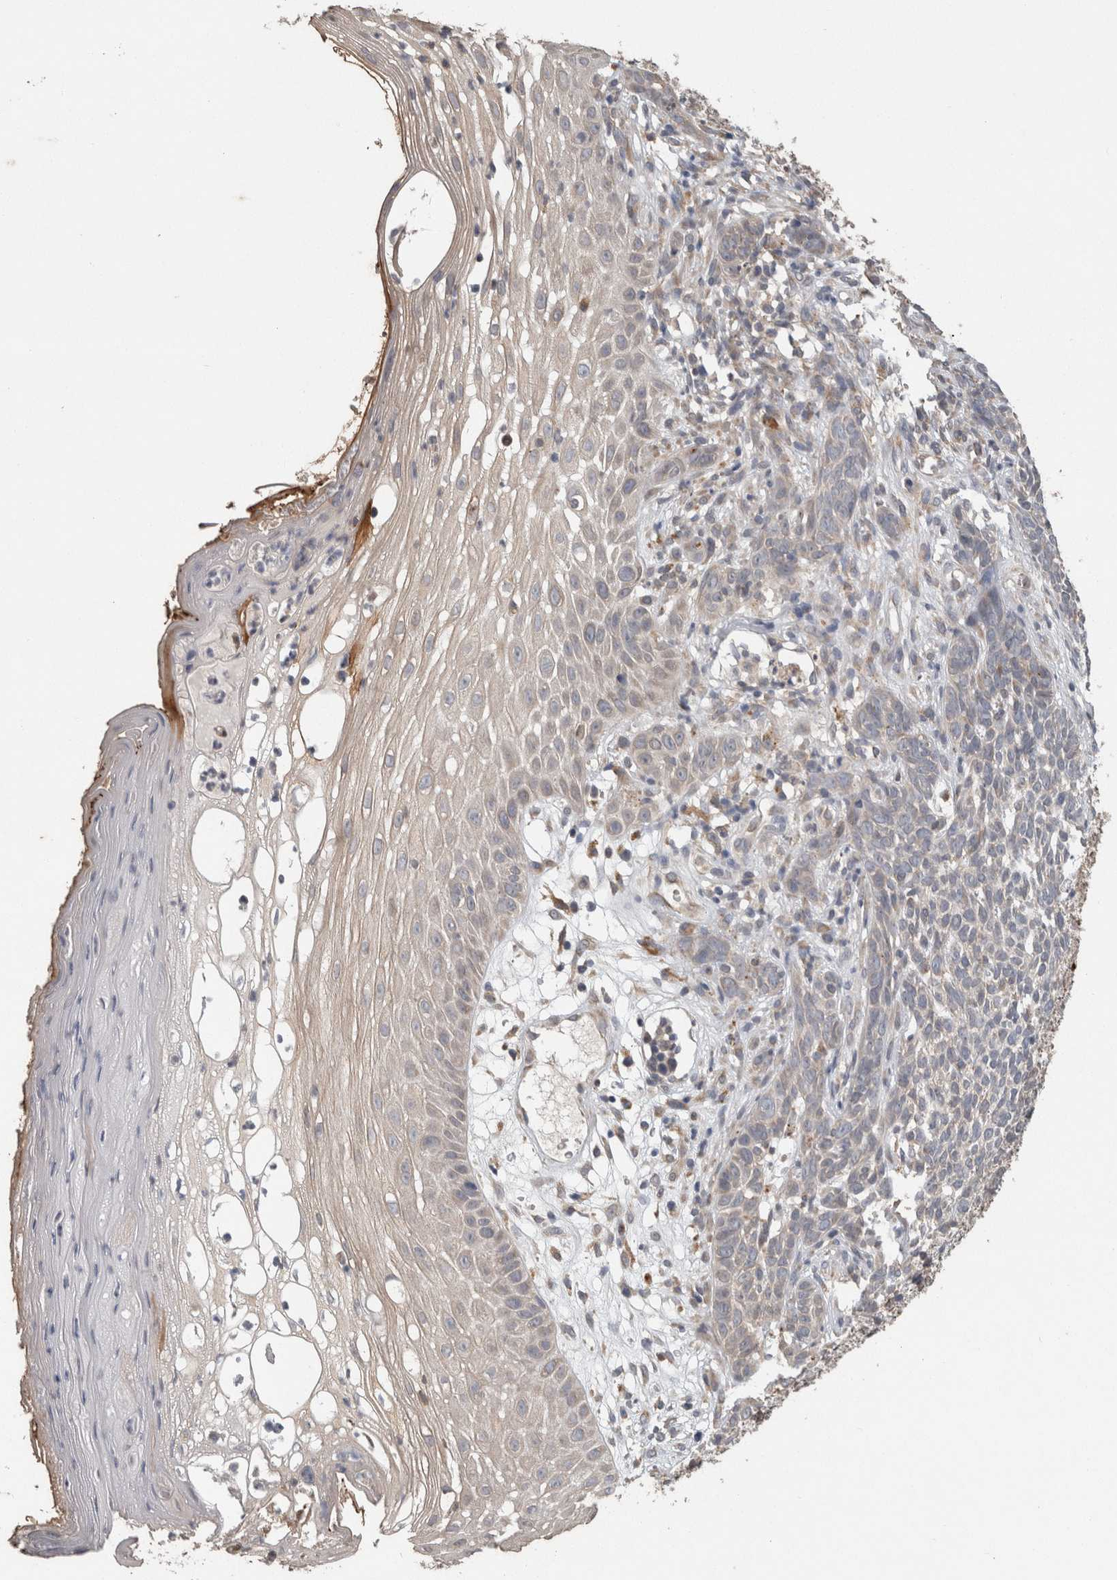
{"staining": {"intensity": "negative", "quantity": "none", "location": "none"}, "tissue": "skin cancer", "cell_type": "Tumor cells", "image_type": "cancer", "snomed": [{"axis": "morphology", "description": "Basal cell carcinoma"}, {"axis": "topography", "description": "Skin"}], "caption": "A photomicrograph of human skin basal cell carcinoma is negative for staining in tumor cells. (DAB (3,3'-diaminobenzidine) IHC visualized using brightfield microscopy, high magnification).", "gene": "ADGRL3", "patient": {"sex": "female", "age": 84}}